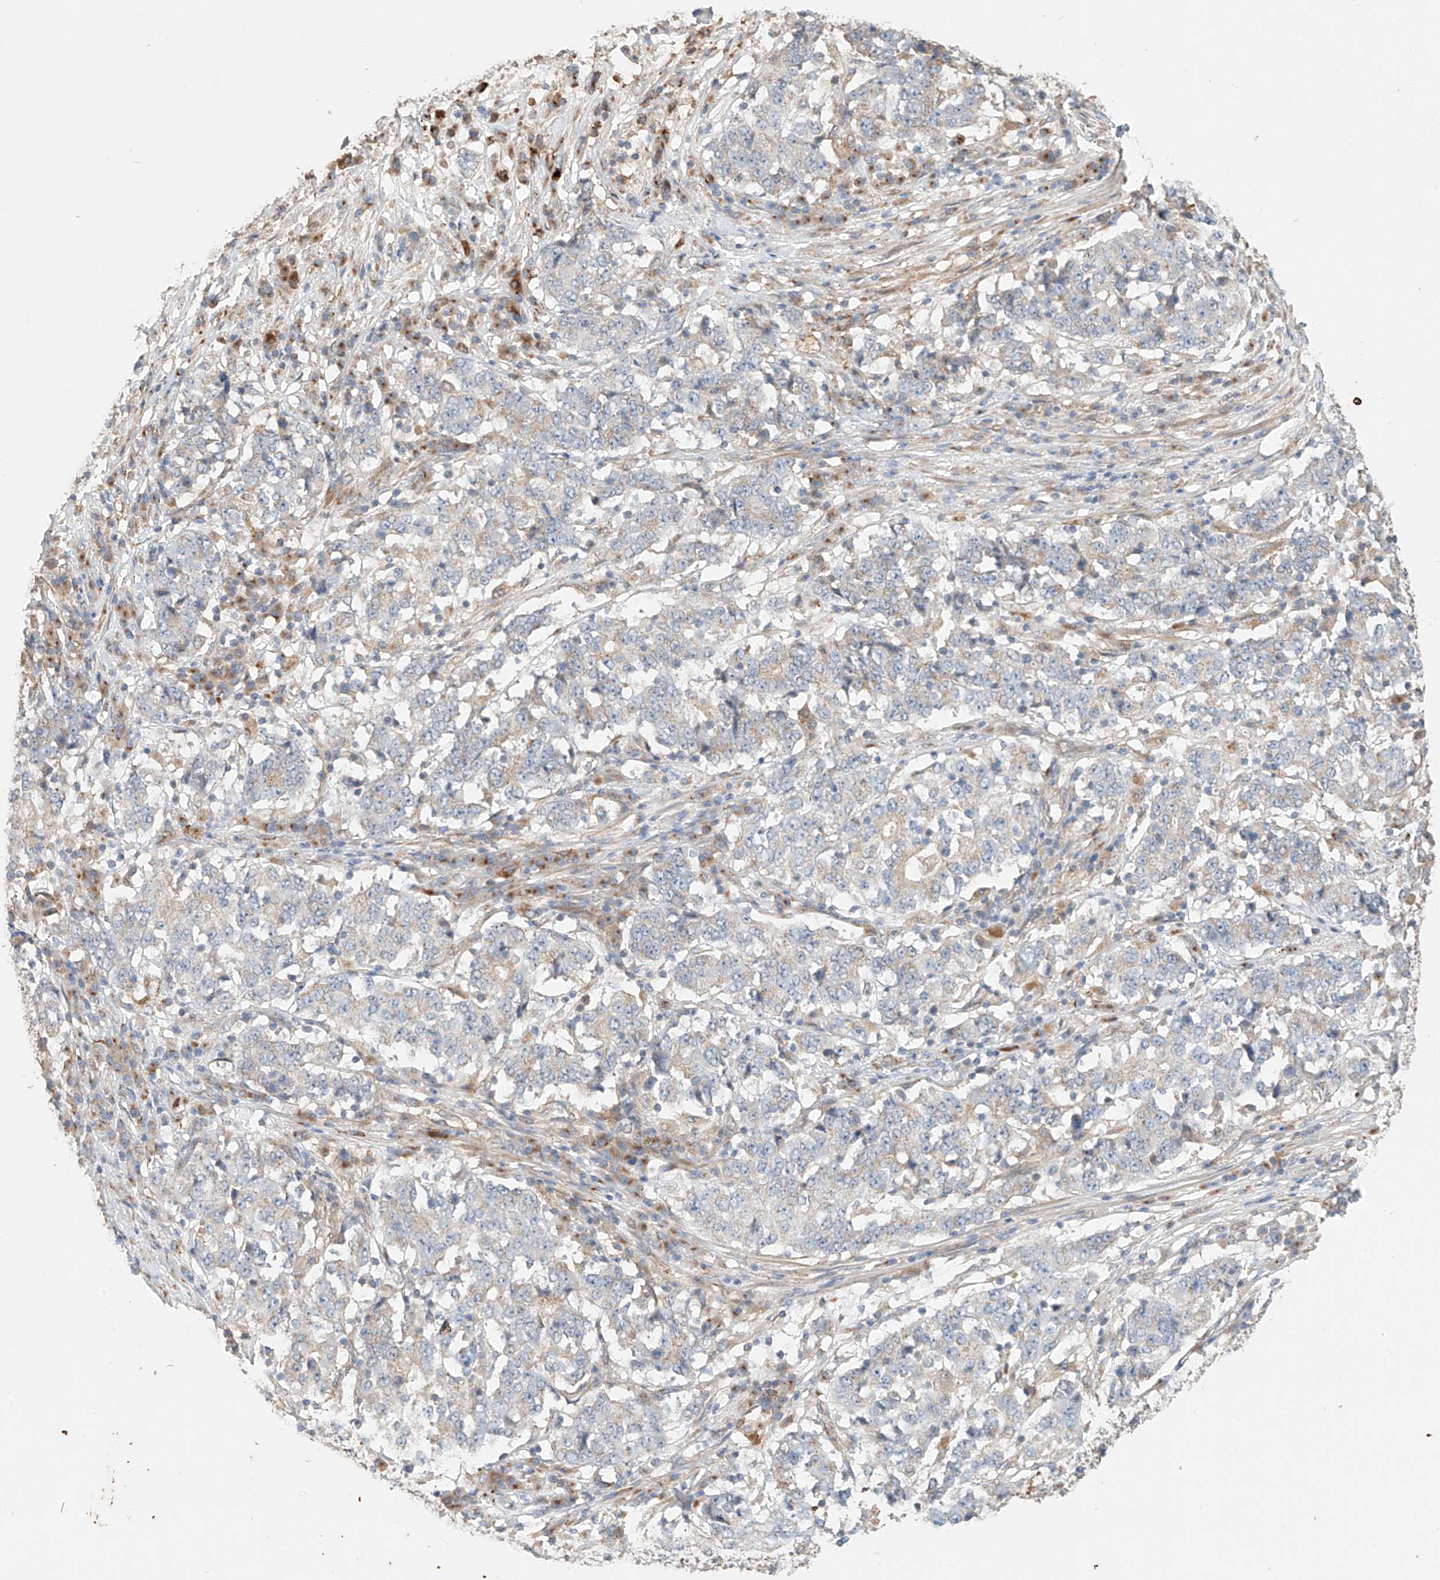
{"staining": {"intensity": "negative", "quantity": "none", "location": "none"}, "tissue": "stomach cancer", "cell_type": "Tumor cells", "image_type": "cancer", "snomed": [{"axis": "morphology", "description": "Adenocarcinoma, NOS"}, {"axis": "topography", "description": "Stomach"}], "caption": "High magnification brightfield microscopy of stomach cancer stained with DAB (3,3'-diaminobenzidine) (brown) and counterstained with hematoxylin (blue): tumor cells show no significant positivity.", "gene": "MOSPD1", "patient": {"sex": "male", "age": 59}}